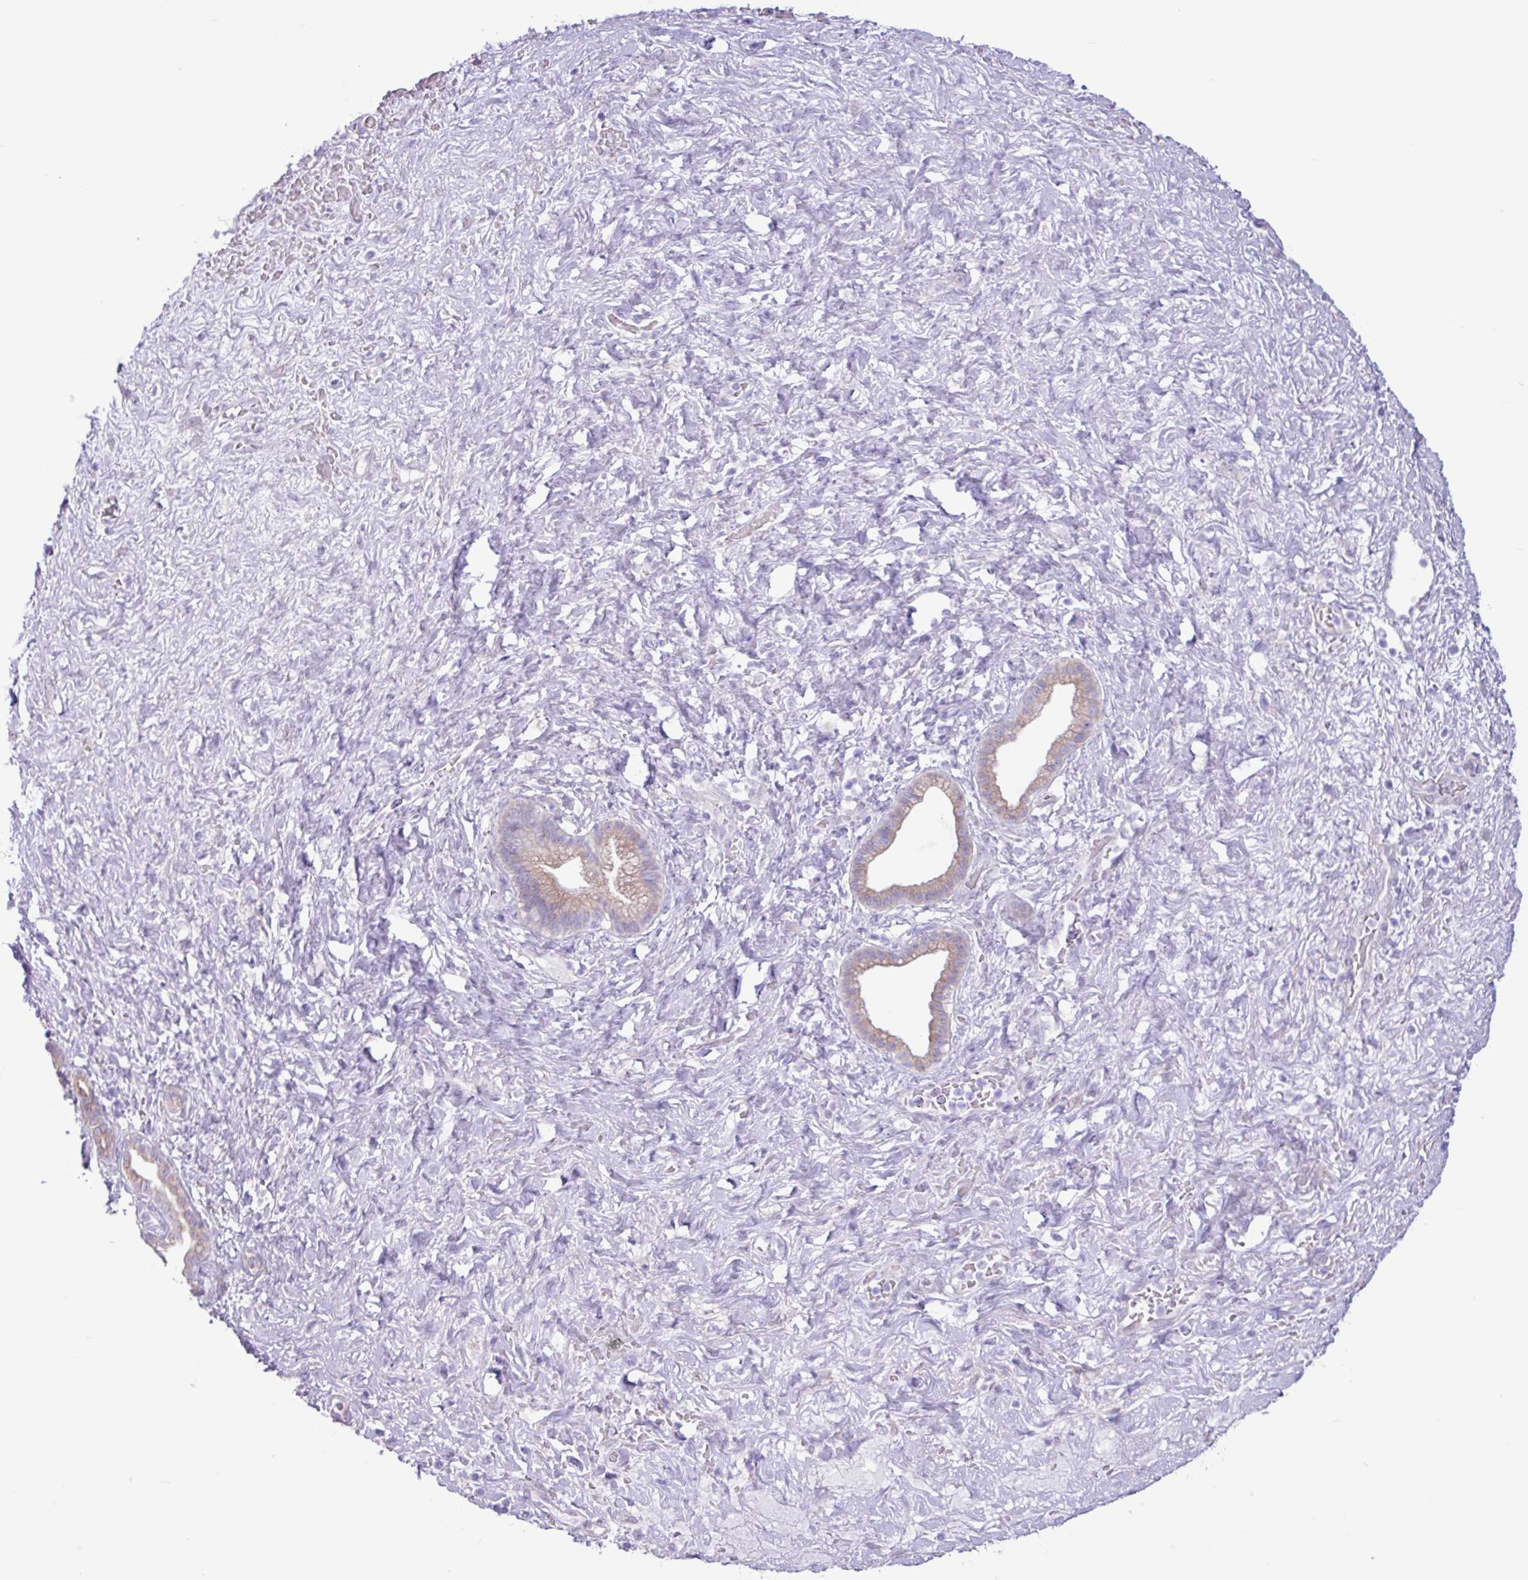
{"staining": {"intensity": "weak", "quantity": "25%-75%", "location": "cytoplasmic/membranous"}, "tissue": "pancreatic cancer", "cell_type": "Tumor cells", "image_type": "cancer", "snomed": [{"axis": "morphology", "description": "Adenocarcinoma, NOS"}, {"axis": "topography", "description": "Pancreas"}], "caption": "Immunohistochemistry (IHC) staining of pancreatic cancer (adenocarcinoma), which displays low levels of weak cytoplasmic/membranous expression in approximately 25%-75% of tumor cells indicating weak cytoplasmic/membranous protein expression. The staining was performed using DAB (3,3'-diaminobenzidine) (brown) for protein detection and nuclei were counterstained in hematoxylin (blue).", "gene": "SLC38A1", "patient": {"sex": "male", "age": 44}}